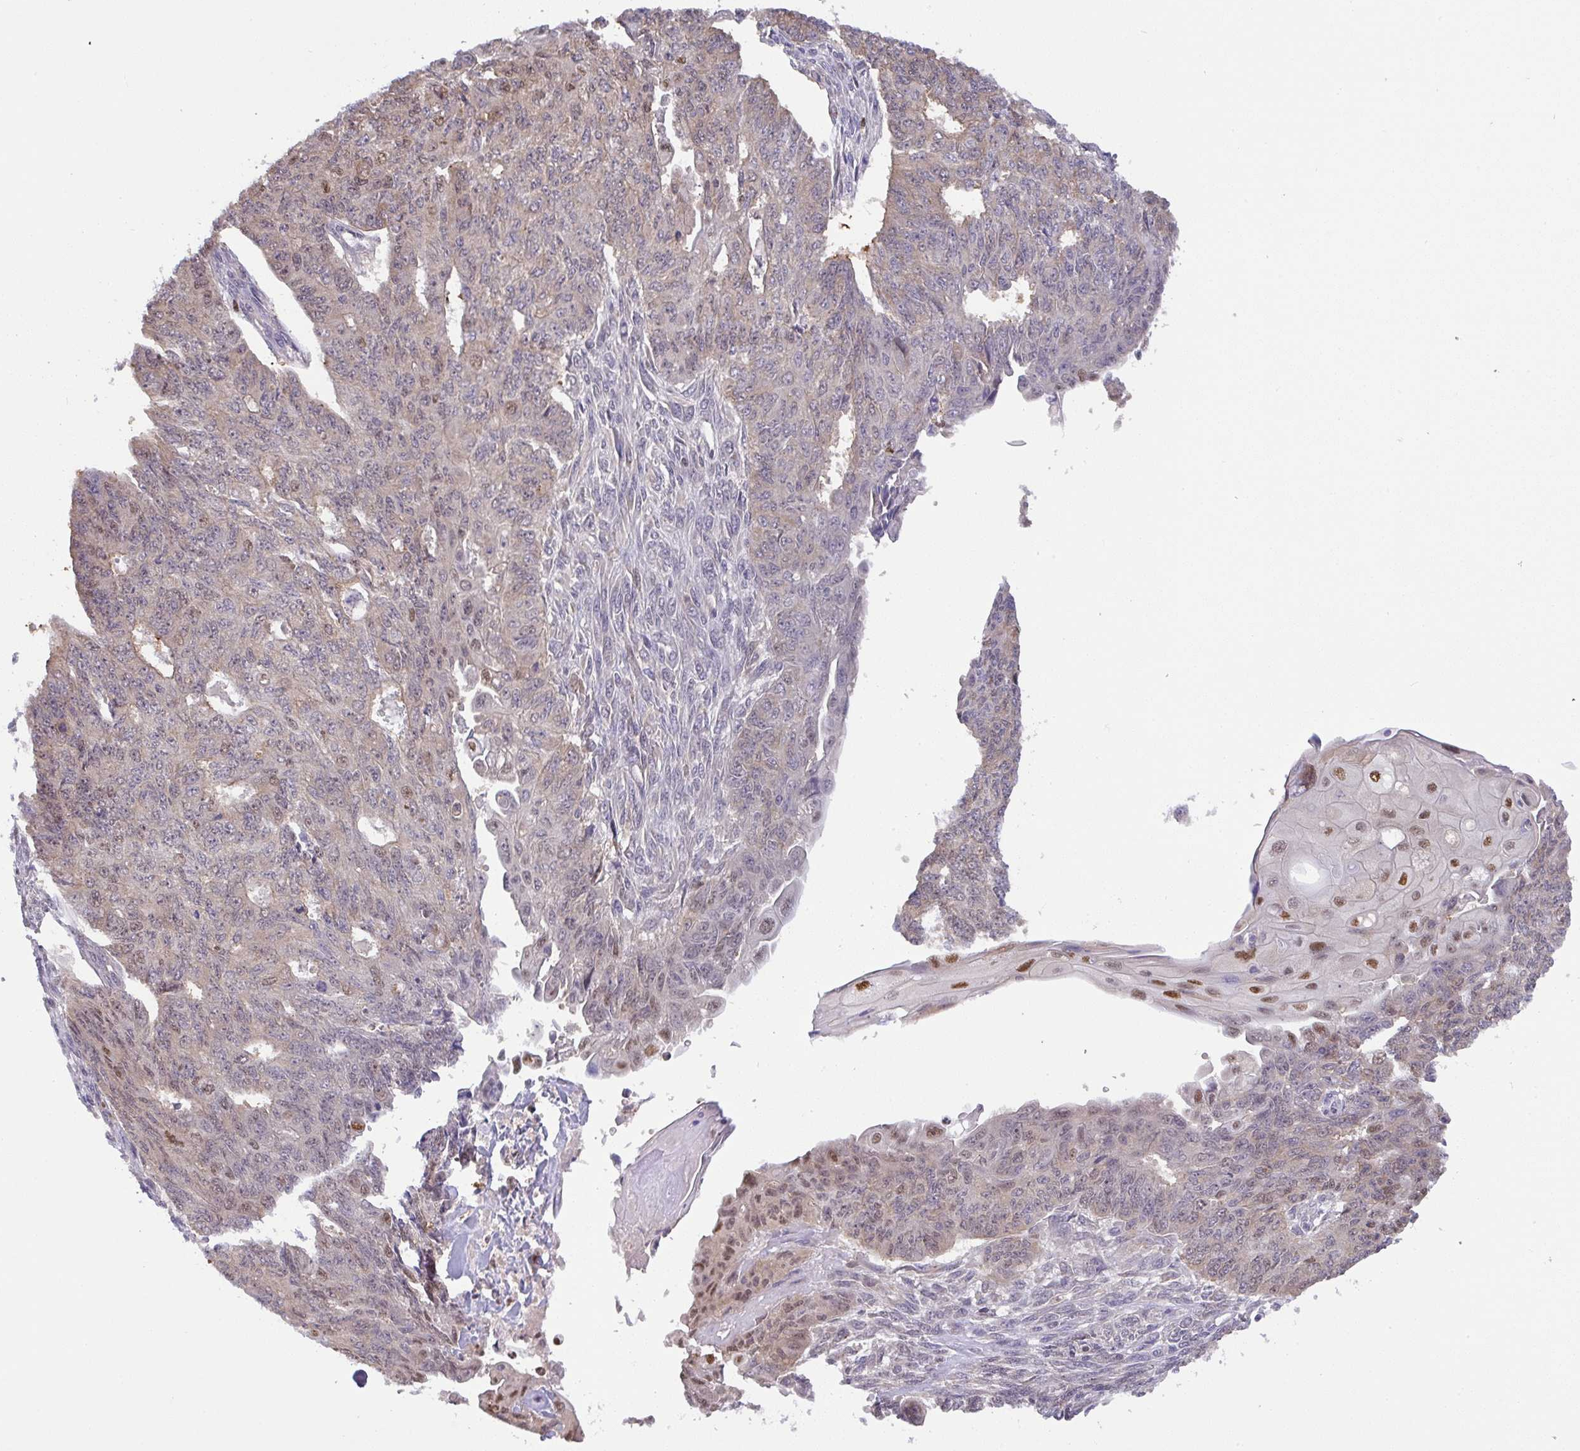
{"staining": {"intensity": "weak", "quantity": "25%-75%", "location": "cytoplasmic/membranous,nuclear"}, "tissue": "endometrial cancer", "cell_type": "Tumor cells", "image_type": "cancer", "snomed": [{"axis": "morphology", "description": "Adenocarcinoma, NOS"}, {"axis": "topography", "description": "Endometrium"}], "caption": "Endometrial cancer (adenocarcinoma) stained with a brown dye demonstrates weak cytoplasmic/membranous and nuclear positive positivity in about 25%-75% of tumor cells.", "gene": "BBX", "patient": {"sex": "female", "age": 32}}